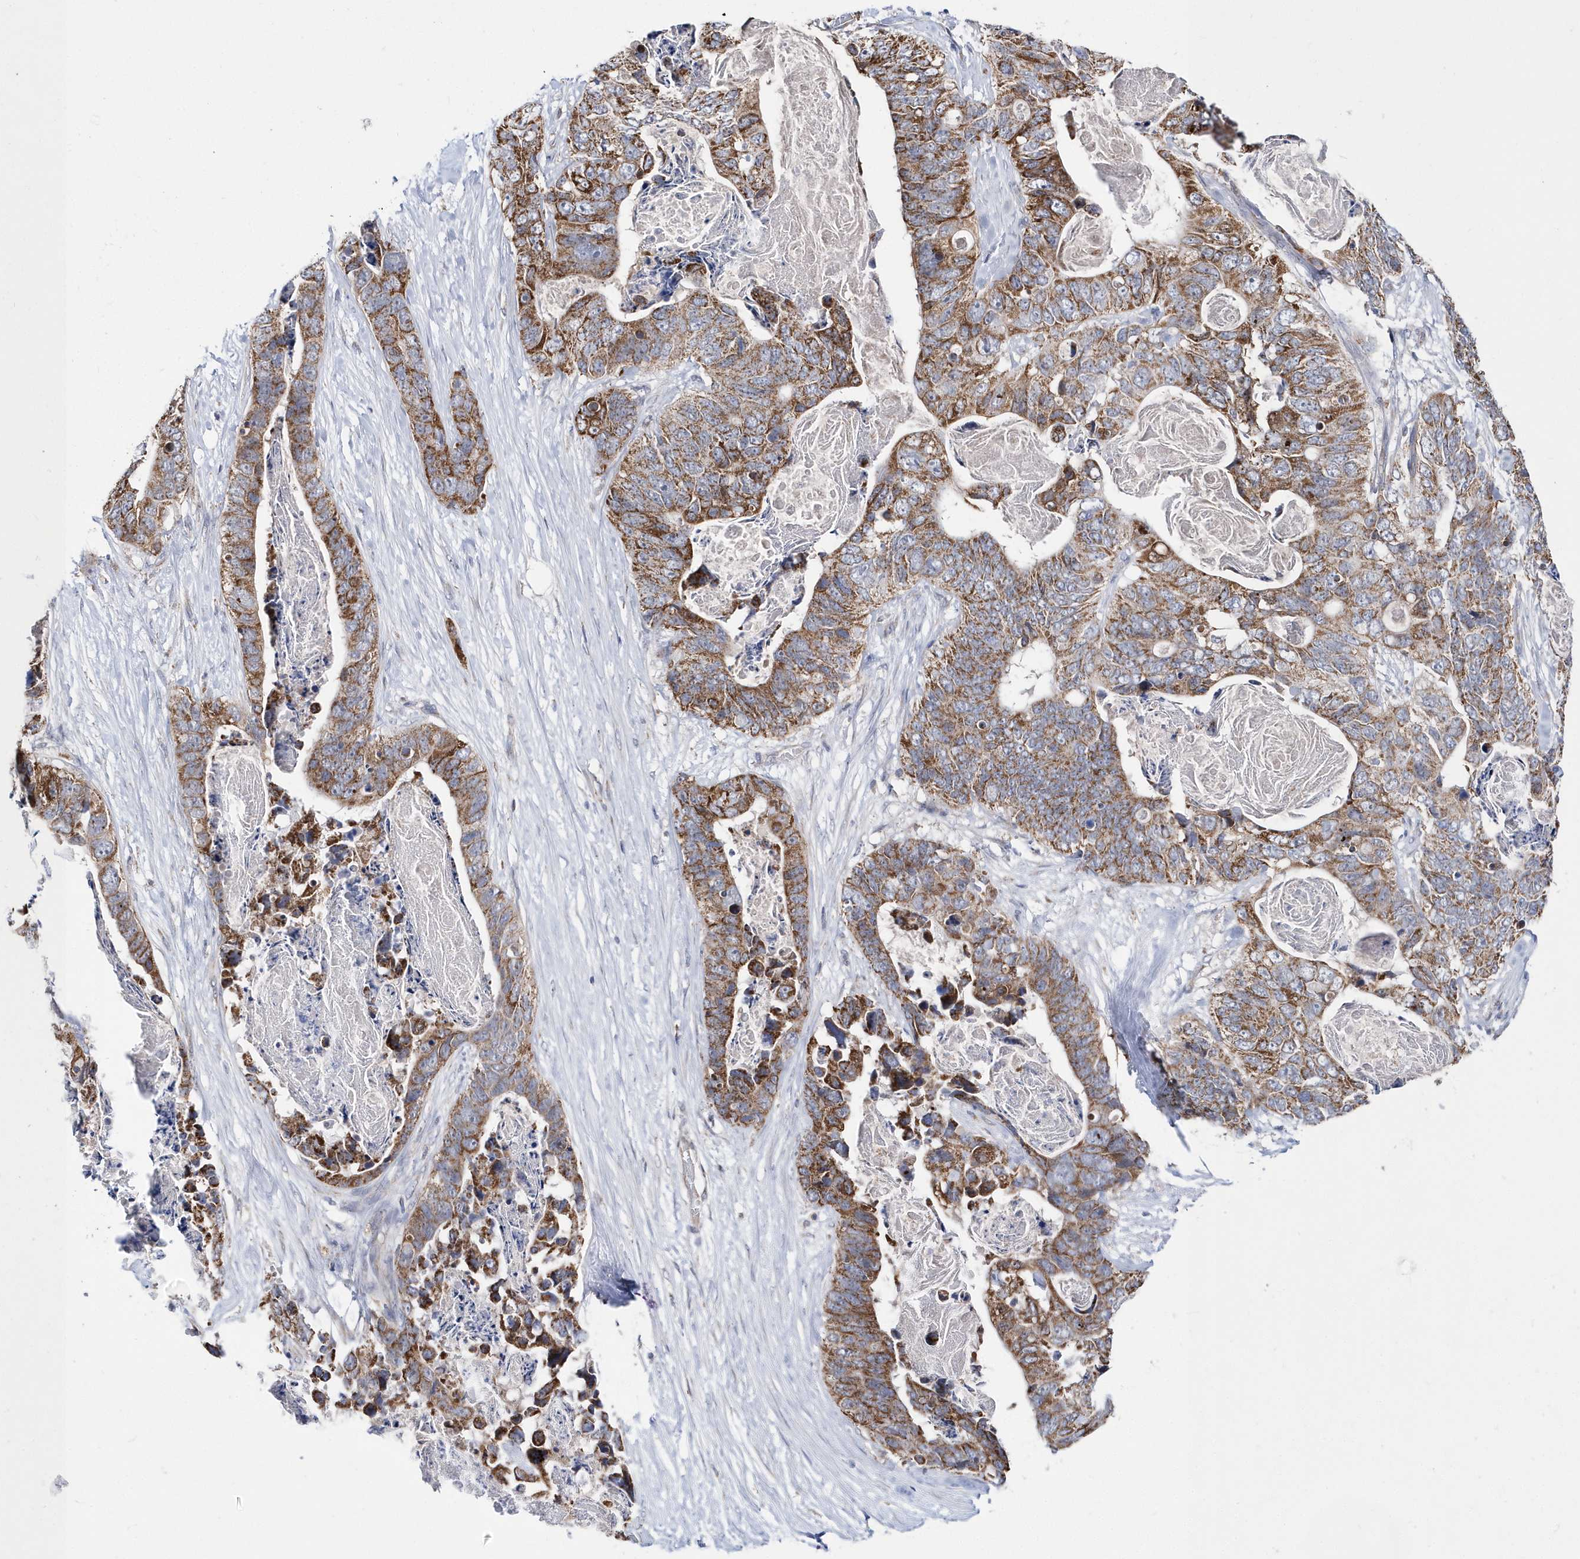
{"staining": {"intensity": "strong", "quantity": "25%-75%", "location": "cytoplasmic/membranous"}, "tissue": "stomach cancer", "cell_type": "Tumor cells", "image_type": "cancer", "snomed": [{"axis": "morphology", "description": "Adenocarcinoma, NOS"}, {"axis": "topography", "description": "Stomach"}], "caption": "DAB (3,3'-diaminobenzidine) immunohistochemical staining of stomach adenocarcinoma shows strong cytoplasmic/membranous protein staining in about 25%-75% of tumor cells.", "gene": "SPATA5", "patient": {"sex": "female", "age": 89}}